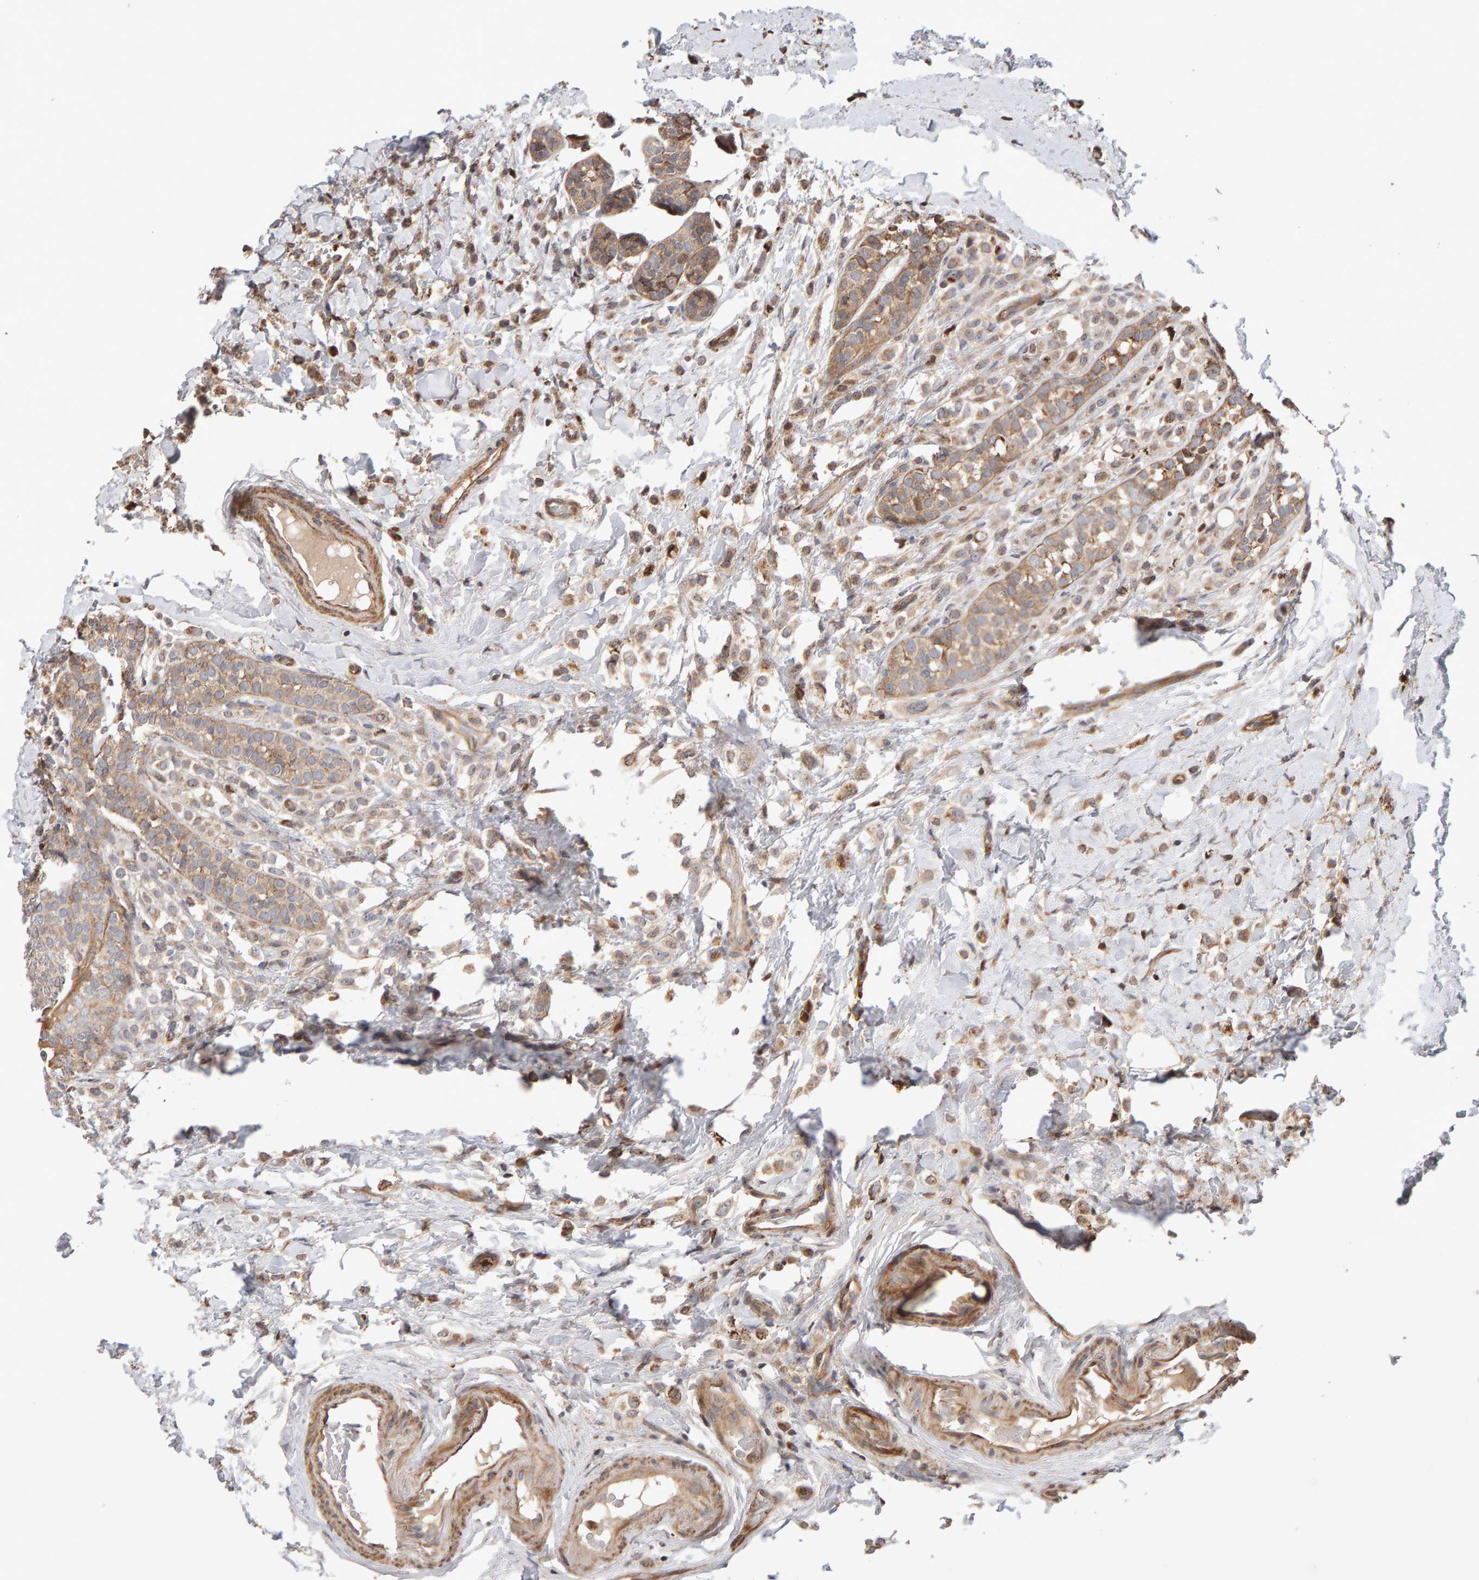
{"staining": {"intensity": "weak", "quantity": ">75%", "location": "cytoplasmic/membranous"}, "tissue": "breast cancer", "cell_type": "Tumor cells", "image_type": "cancer", "snomed": [{"axis": "morphology", "description": "Lobular carcinoma"}, {"axis": "topography", "description": "Breast"}], "caption": "Protein expression analysis of breast lobular carcinoma reveals weak cytoplasmic/membranous expression in about >75% of tumor cells. (Brightfield microscopy of DAB IHC at high magnification).", "gene": "LZTS1", "patient": {"sex": "female", "age": 50}}